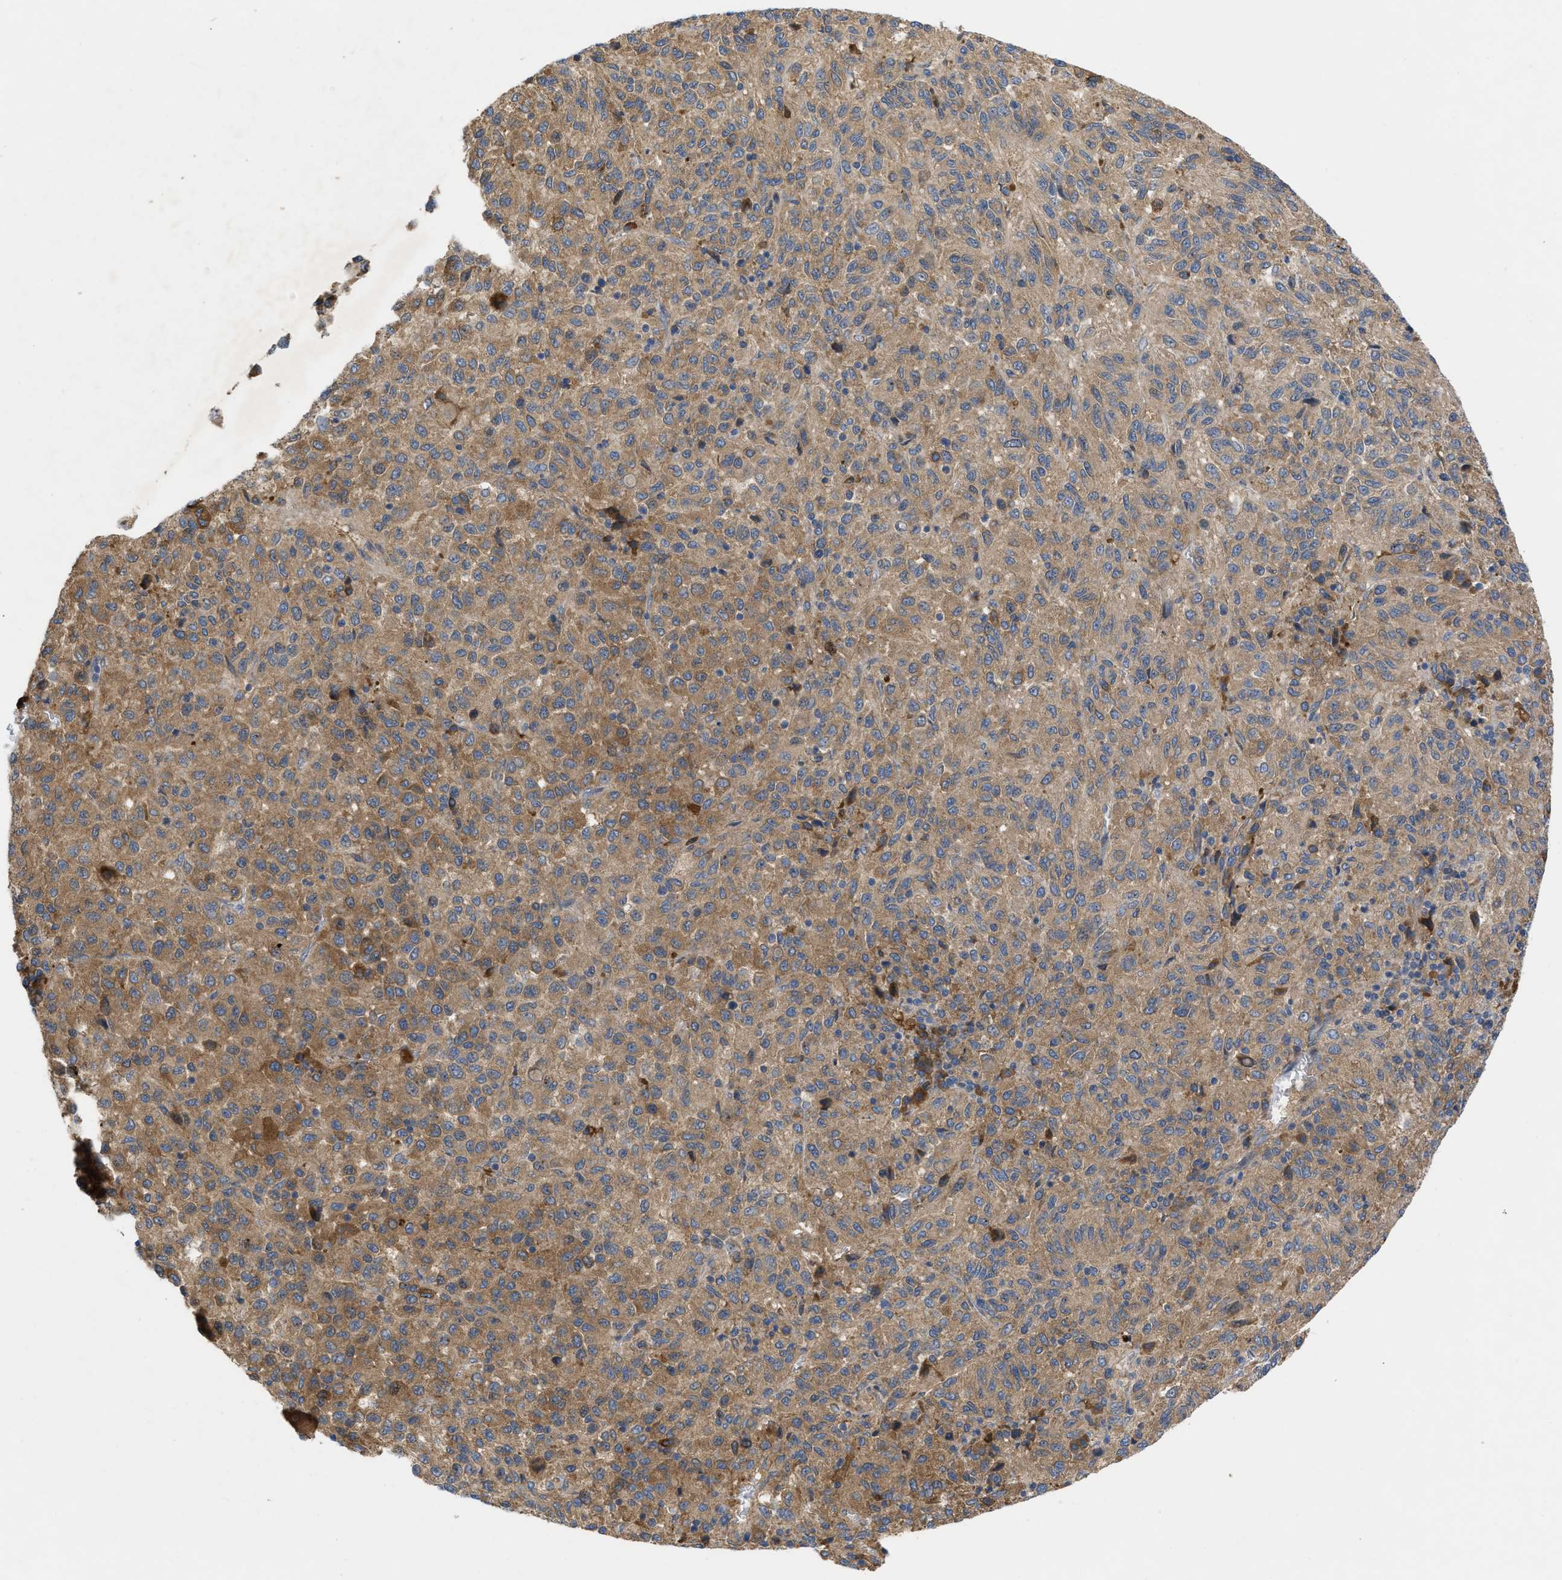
{"staining": {"intensity": "moderate", "quantity": ">75%", "location": "cytoplasmic/membranous"}, "tissue": "melanoma", "cell_type": "Tumor cells", "image_type": "cancer", "snomed": [{"axis": "morphology", "description": "Malignant melanoma, Metastatic site"}, {"axis": "topography", "description": "Lung"}], "caption": "Melanoma stained with immunohistochemistry exhibits moderate cytoplasmic/membranous staining in approximately >75% of tumor cells.", "gene": "TMEM131", "patient": {"sex": "male", "age": 64}}